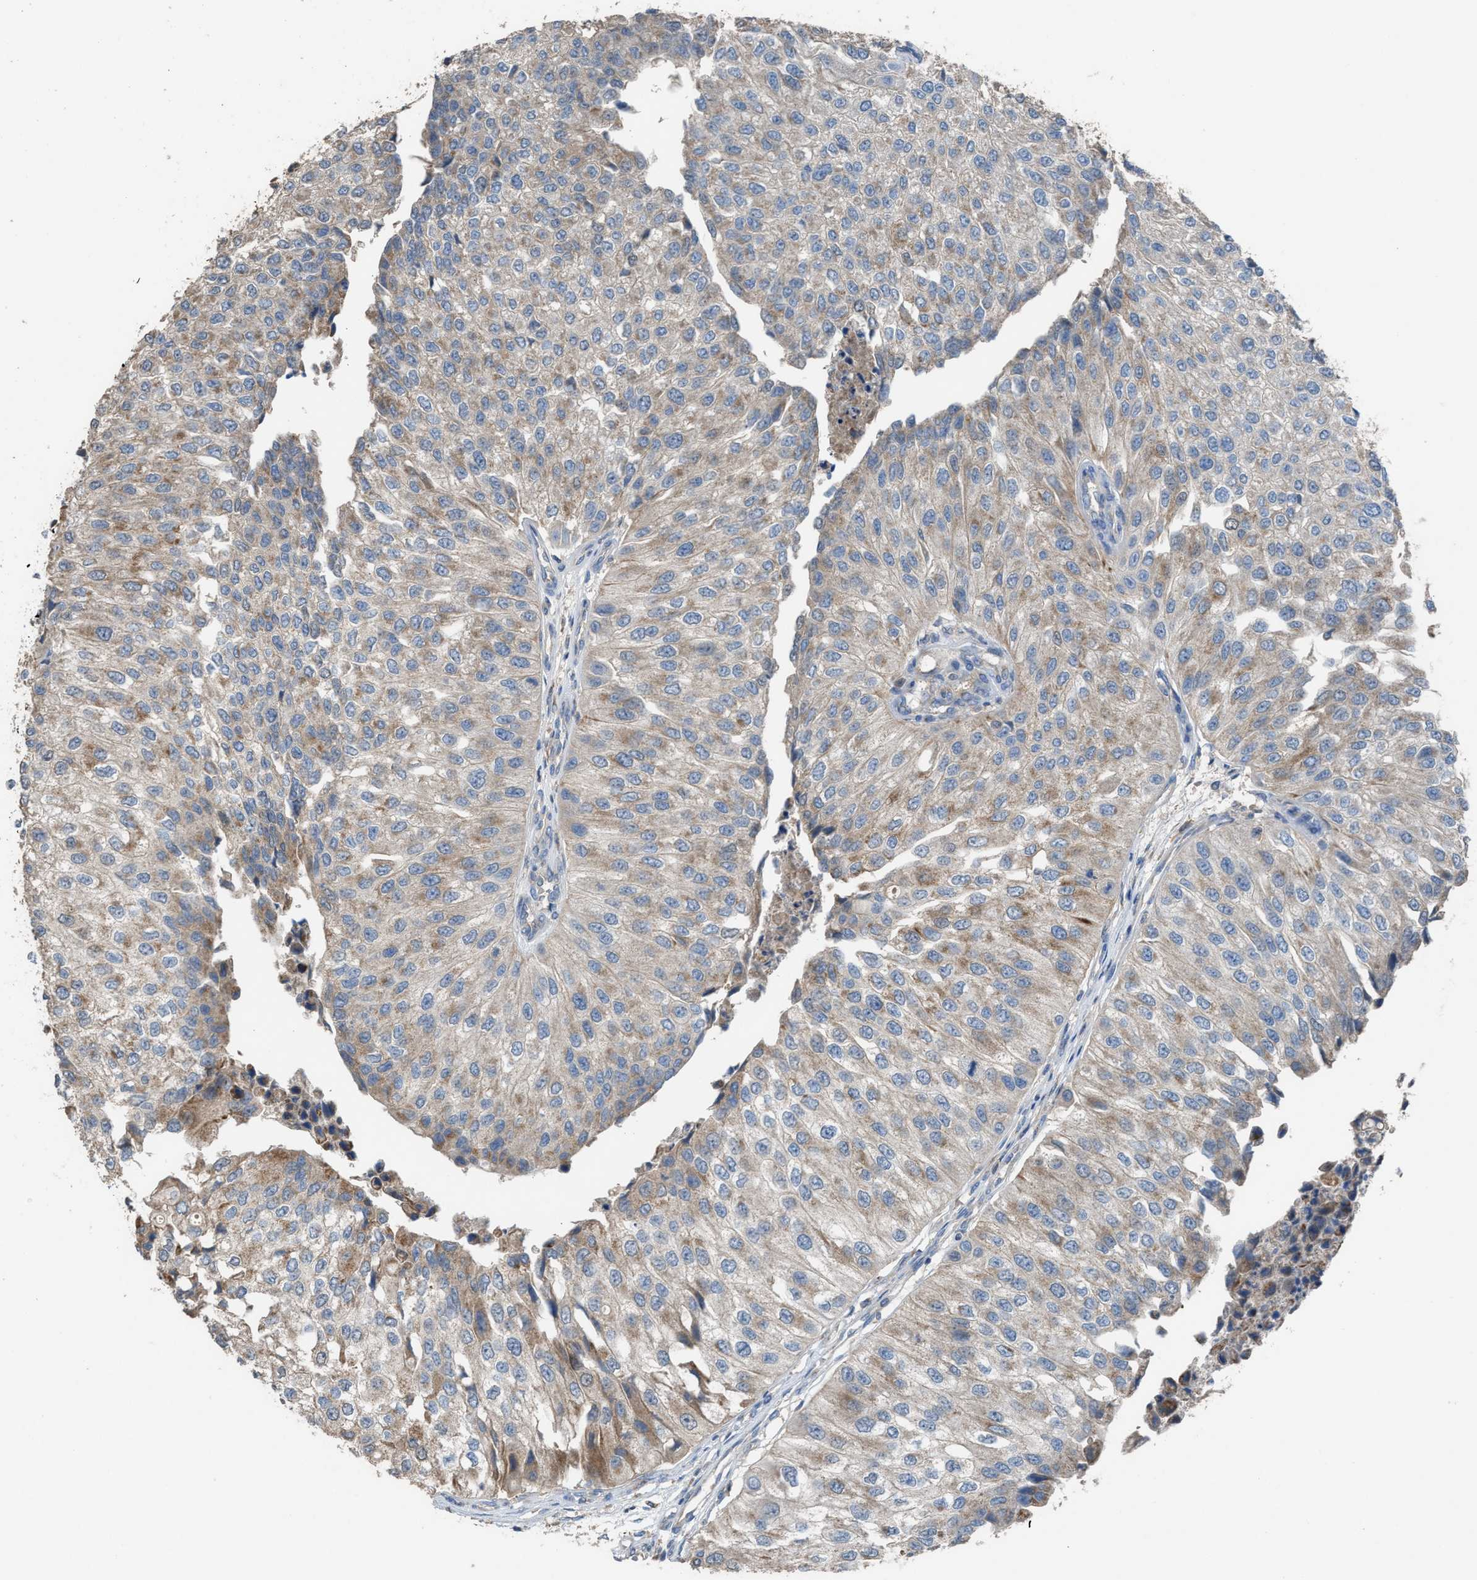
{"staining": {"intensity": "weak", "quantity": ">75%", "location": "cytoplasmic/membranous"}, "tissue": "urothelial cancer", "cell_type": "Tumor cells", "image_type": "cancer", "snomed": [{"axis": "morphology", "description": "Urothelial carcinoma, High grade"}, {"axis": "topography", "description": "Kidney"}, {"axis": "topography", "description": "Urinary bladder"}], "caption": "This photomicrograph exhibits IHC staining of urothelial cancer, with low weak cytoplasmic/membranous positivity in approximately >75% of tumor cells.", "gene": "TPK1", "patient": {"sex": "male", "age": 77}}